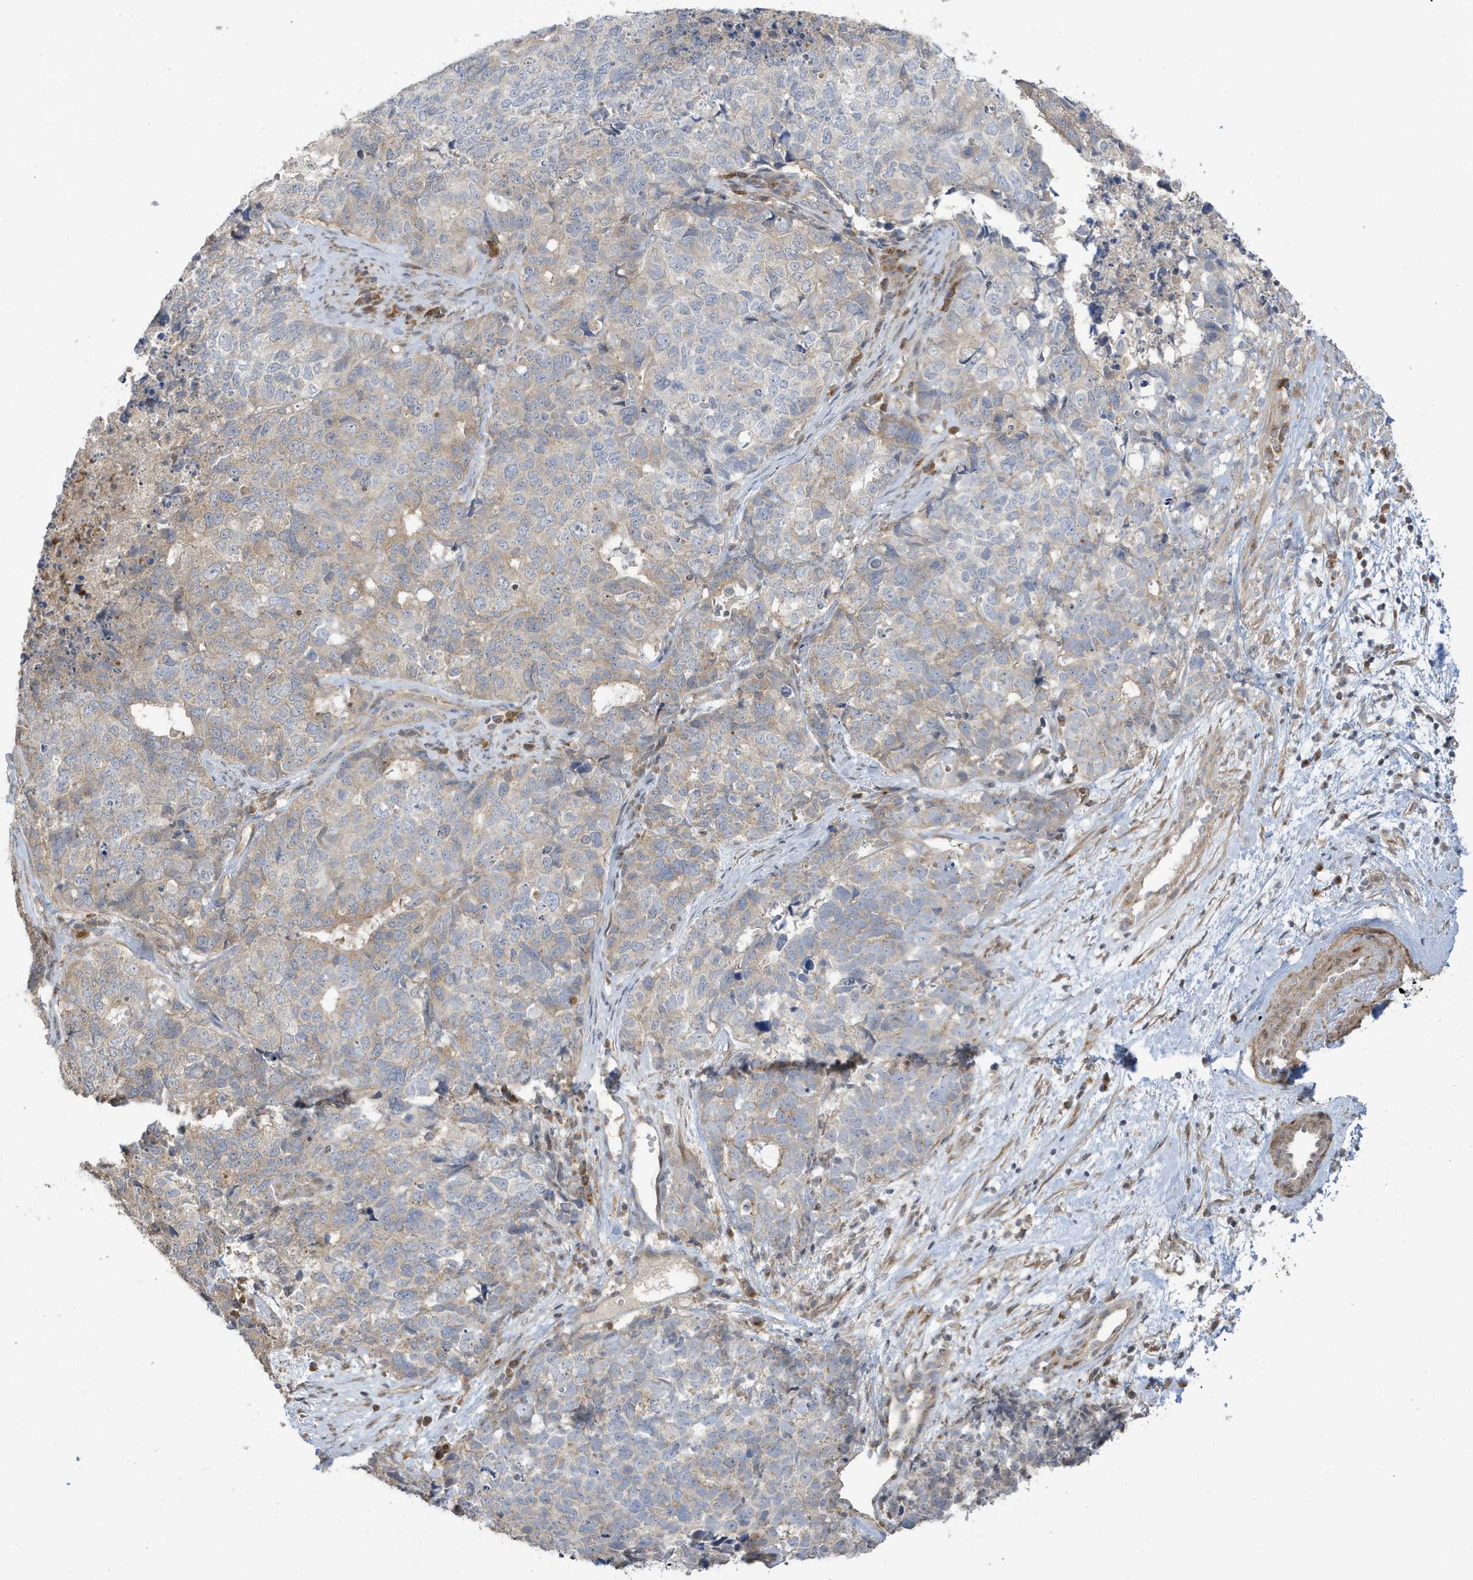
{"staining": {"intensity": "weak", "quantity": "<25%", "location": "cytoplasmic/membranous"}, "tissue": "cervical cancer", "cell_type": "Tumor cells", "image_type": "cancer", "snomed": [{"axis": "morphology", "description": "Squamous cell carcinoma, NOS"}, {"axis": "topography", "description": "Cervix"}], "caption": "DAB (3,3'-diaminobenzidine) immunohistochemical staining of human squamous cell carcinoma (cervical) reveals no significant positivity in tumor cells.", "gene": "TAB3", "patient": {"sex": "female", "age": 63}}